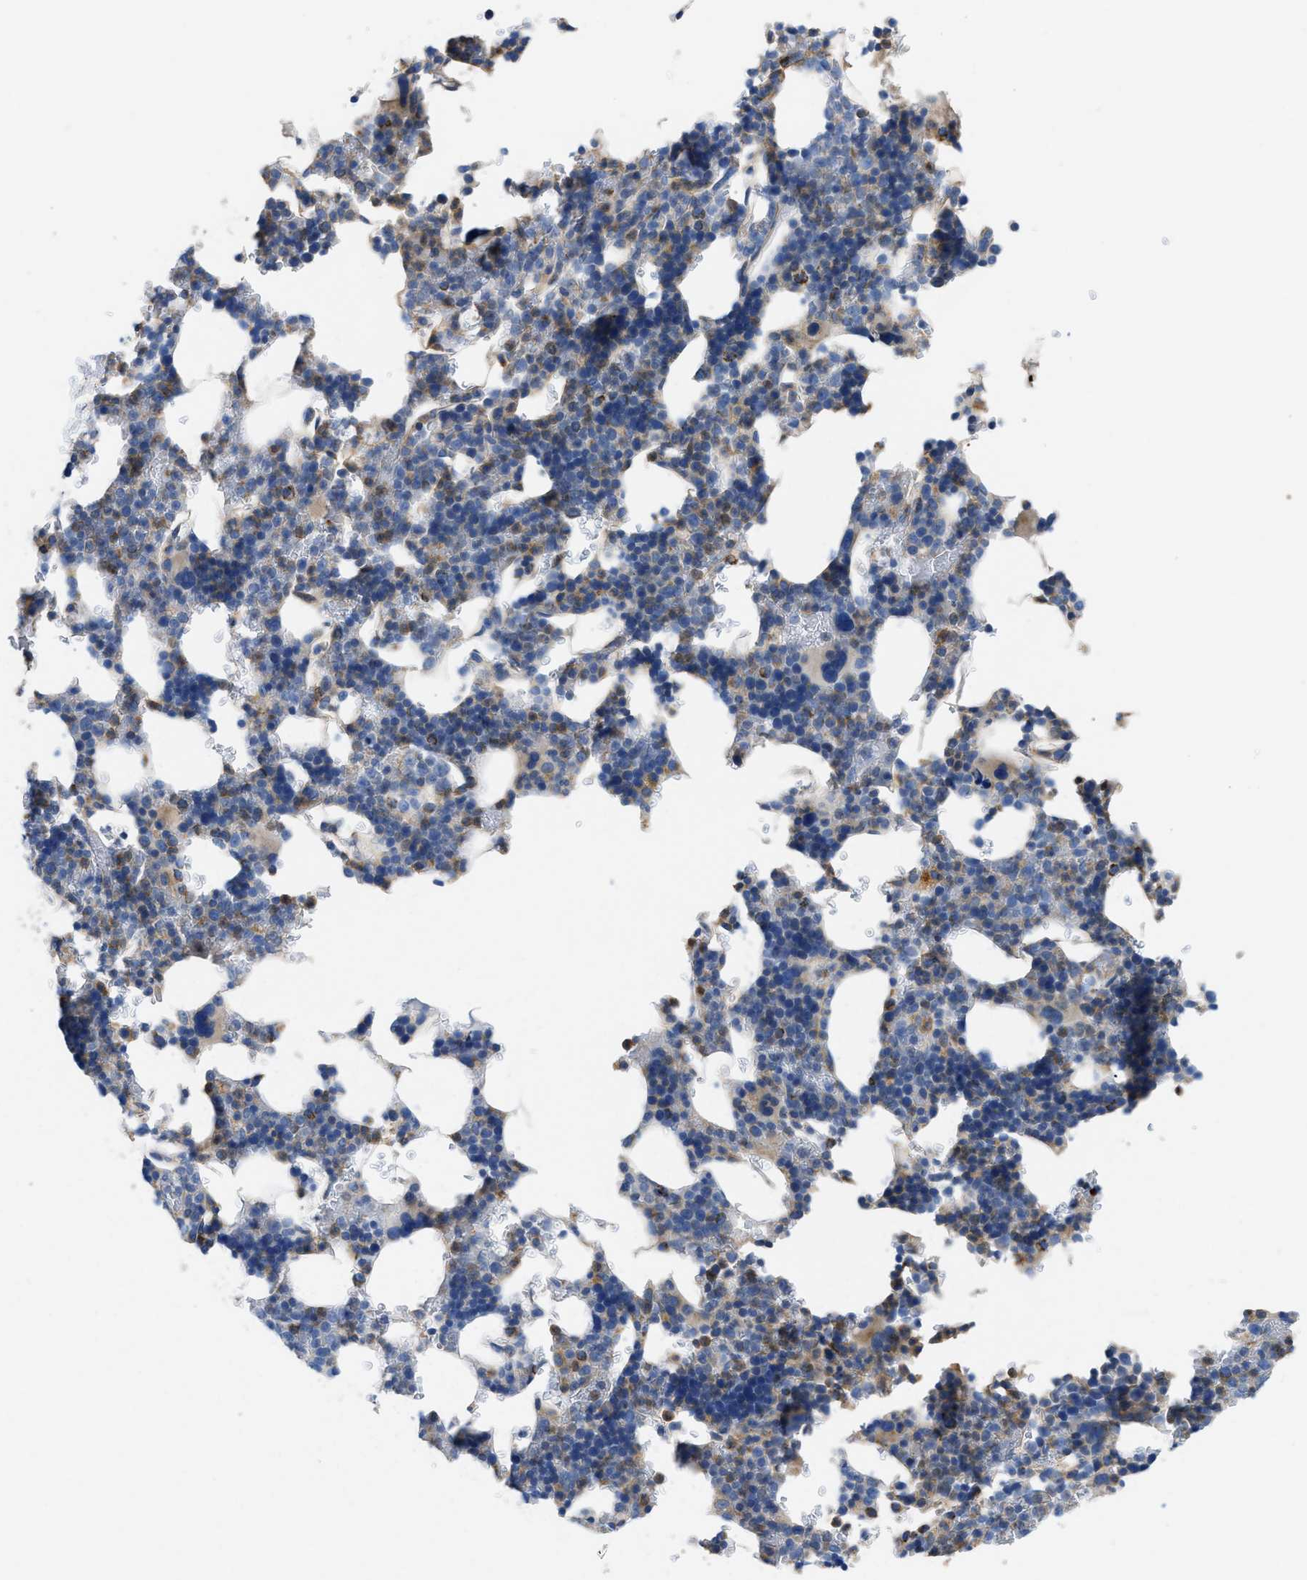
{"staining": {"intensity": "moderate", "quantity": "25%-75%", "location": "cytoplasmic/membranous"}, "tissue": "bone marrow", "cell_type": "Hematopoietic cells", "image_type": "normal", "snomed": [{"axis": "morphology", "description": "Normal tissue, NOS"}, {"axis": "topography", "description": "Bone marrow"}], "caption": "High-magnification brightfield microscopy of normal bone marrow stained with DAB (brown) and counterstained with hematoxylin (blue). hematopoietic cells exhibit moderate cytoplasmic/membranous staining is identified in approximately25%-75% of cells. (Stains: DAB (3,3'-diaminobenzidine) in brown, nuclei in blue, Microscopy: brightfield microscopy at high magnification).", "gene": "SLC25A13", "patient": {"sex": "female", "age": 81}}